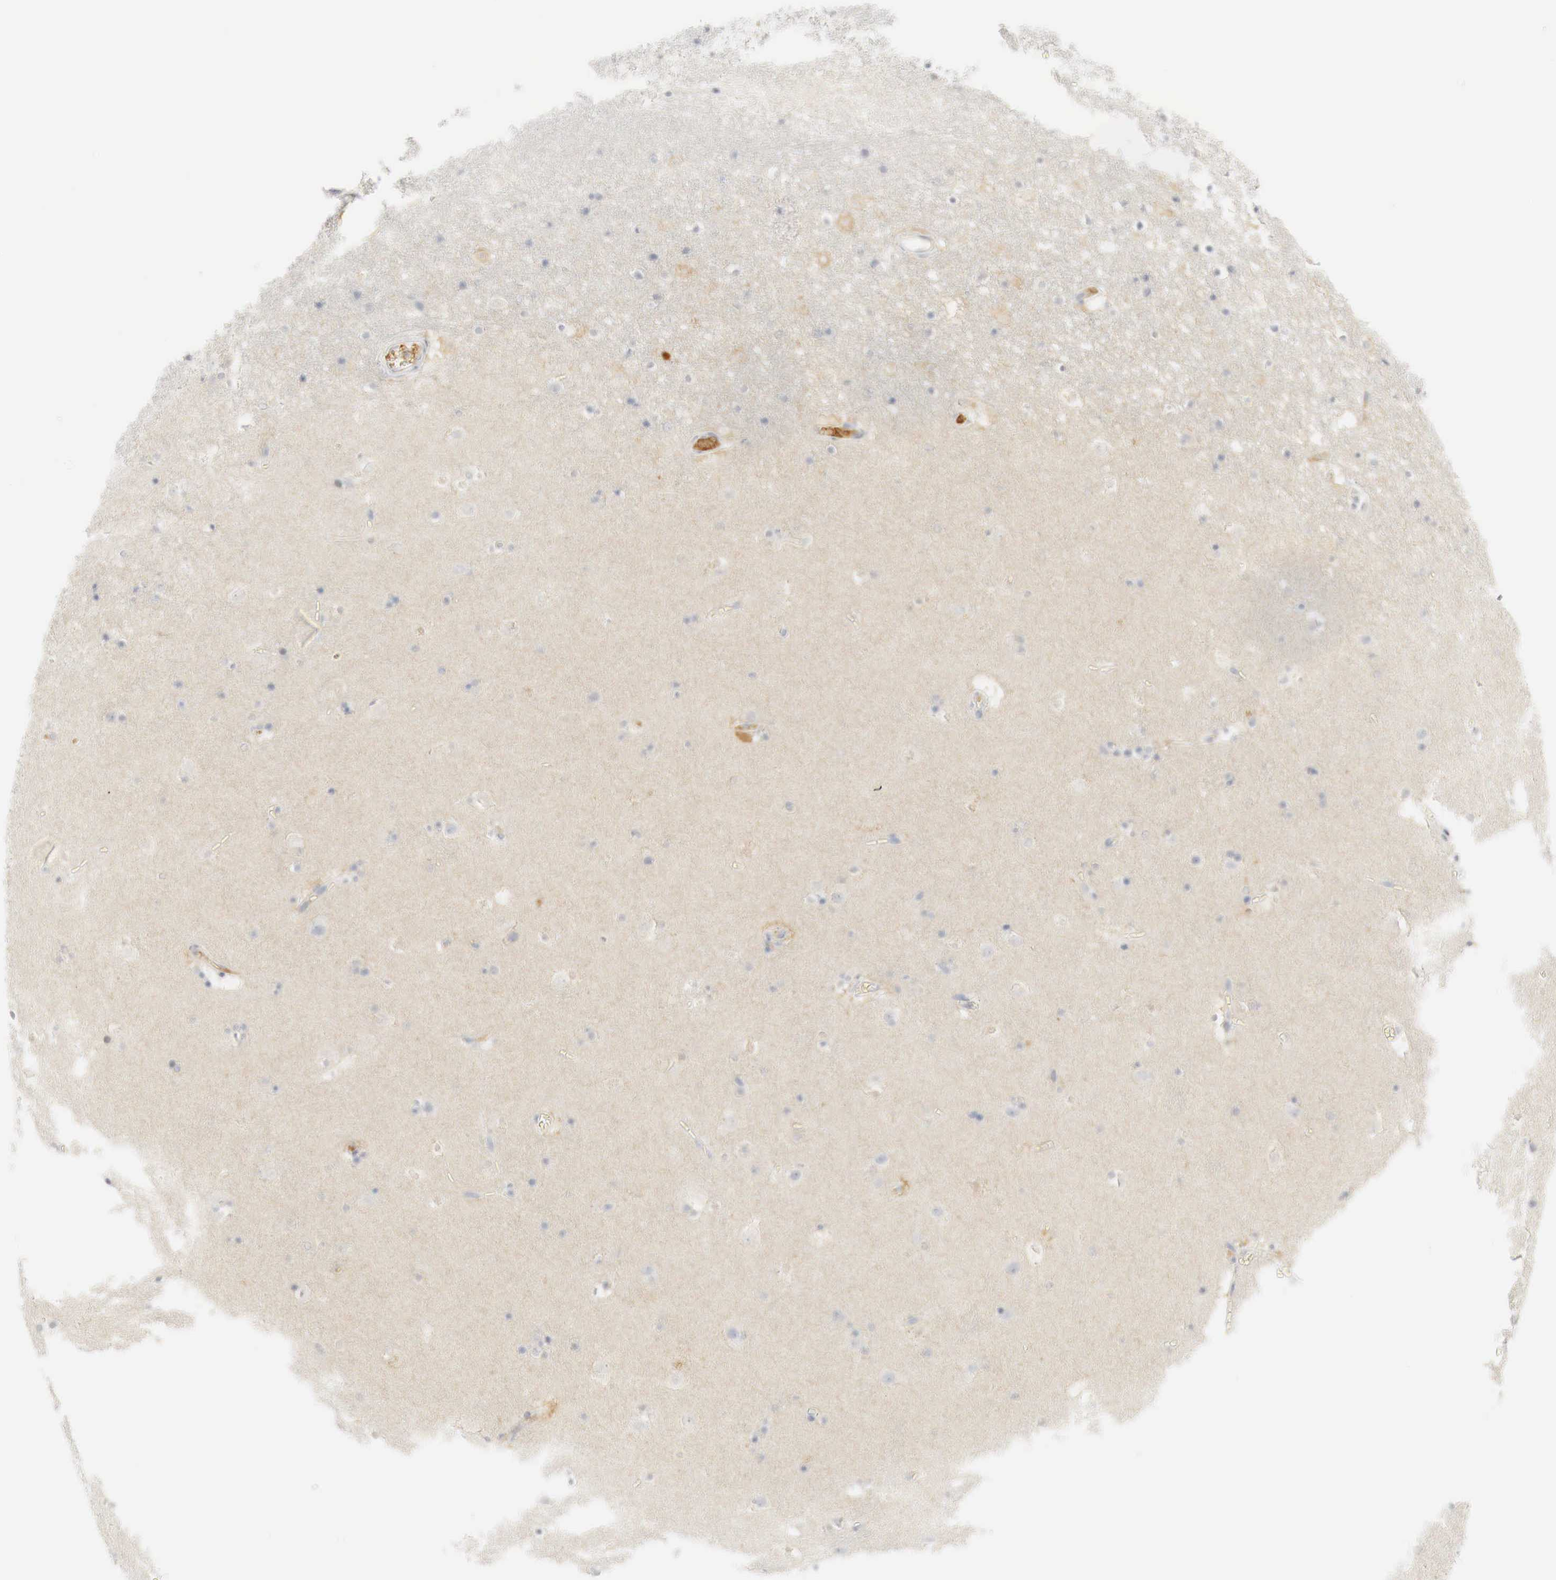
{"staining": {"intensity": "moderate", "quantity": "<25%", "location": "cytoplasmic/membranous,nuclear"}, "tissue": "caudate", "cell_type": "Glial cells", "image_type": "normal", "snomed": [{"axis": "morphology", "description": "Normal tissue, NOS"}, {"axis": "topography", "description": "Lateral ventricle wall"}], "caption": "Immunohistochemistry (IHC) photomicrograph of unremarkable caudate: human caudate stained using immunohistochemistry exhibits low levels of moderate protein expression localized specifically in the cytoplasmic/membranous,nuclear of glial cells, appearing as a cytoplasmic/membranous,nuclear brown color.", "gene": "MYC", "patient": {"sex": "male", "age": 45}}